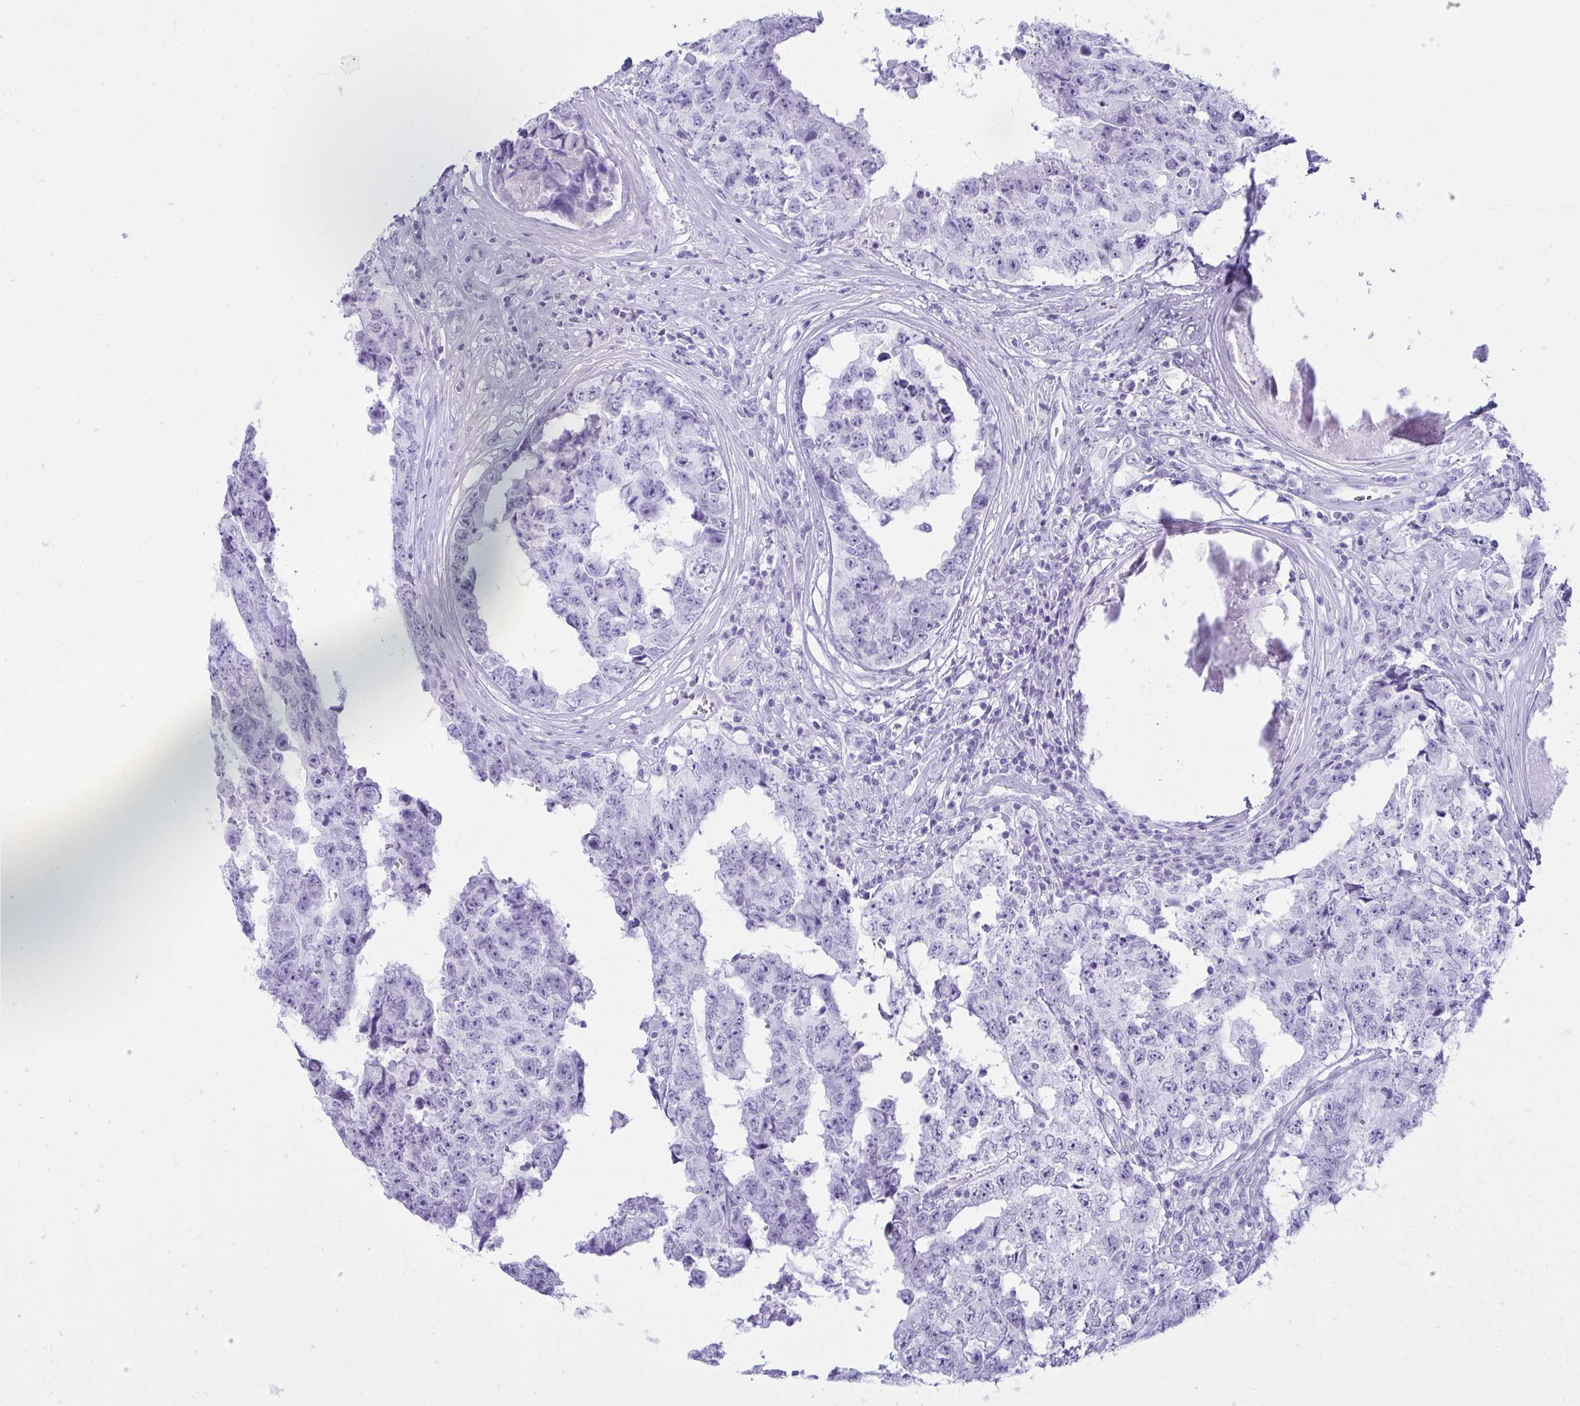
{"staining": {"intensity": "negative", "quantity": "none", "location": "none"}, "tissue": "testis cancer", "cell_type": "Tumor cells", "image_type": "cancer", "snomed": [{"axis": "morphology", "description": "Normal tissue, NOS"}, {"axis": "morphology", "description": "Carcinoma, Embryonal, NOS"}, {"axis": "topography", "description": "Testis"}, {"axis": "topography", "description": "Epididymis"}], "caption": "High magnification brightfield microscopy of testis cancer stained with DAB (brown) and counterstained with hematoxylin (blue): tumor cells show no significant expression.", "gene": "CLGN", "patient": {"sex": "male", "age": 25}}